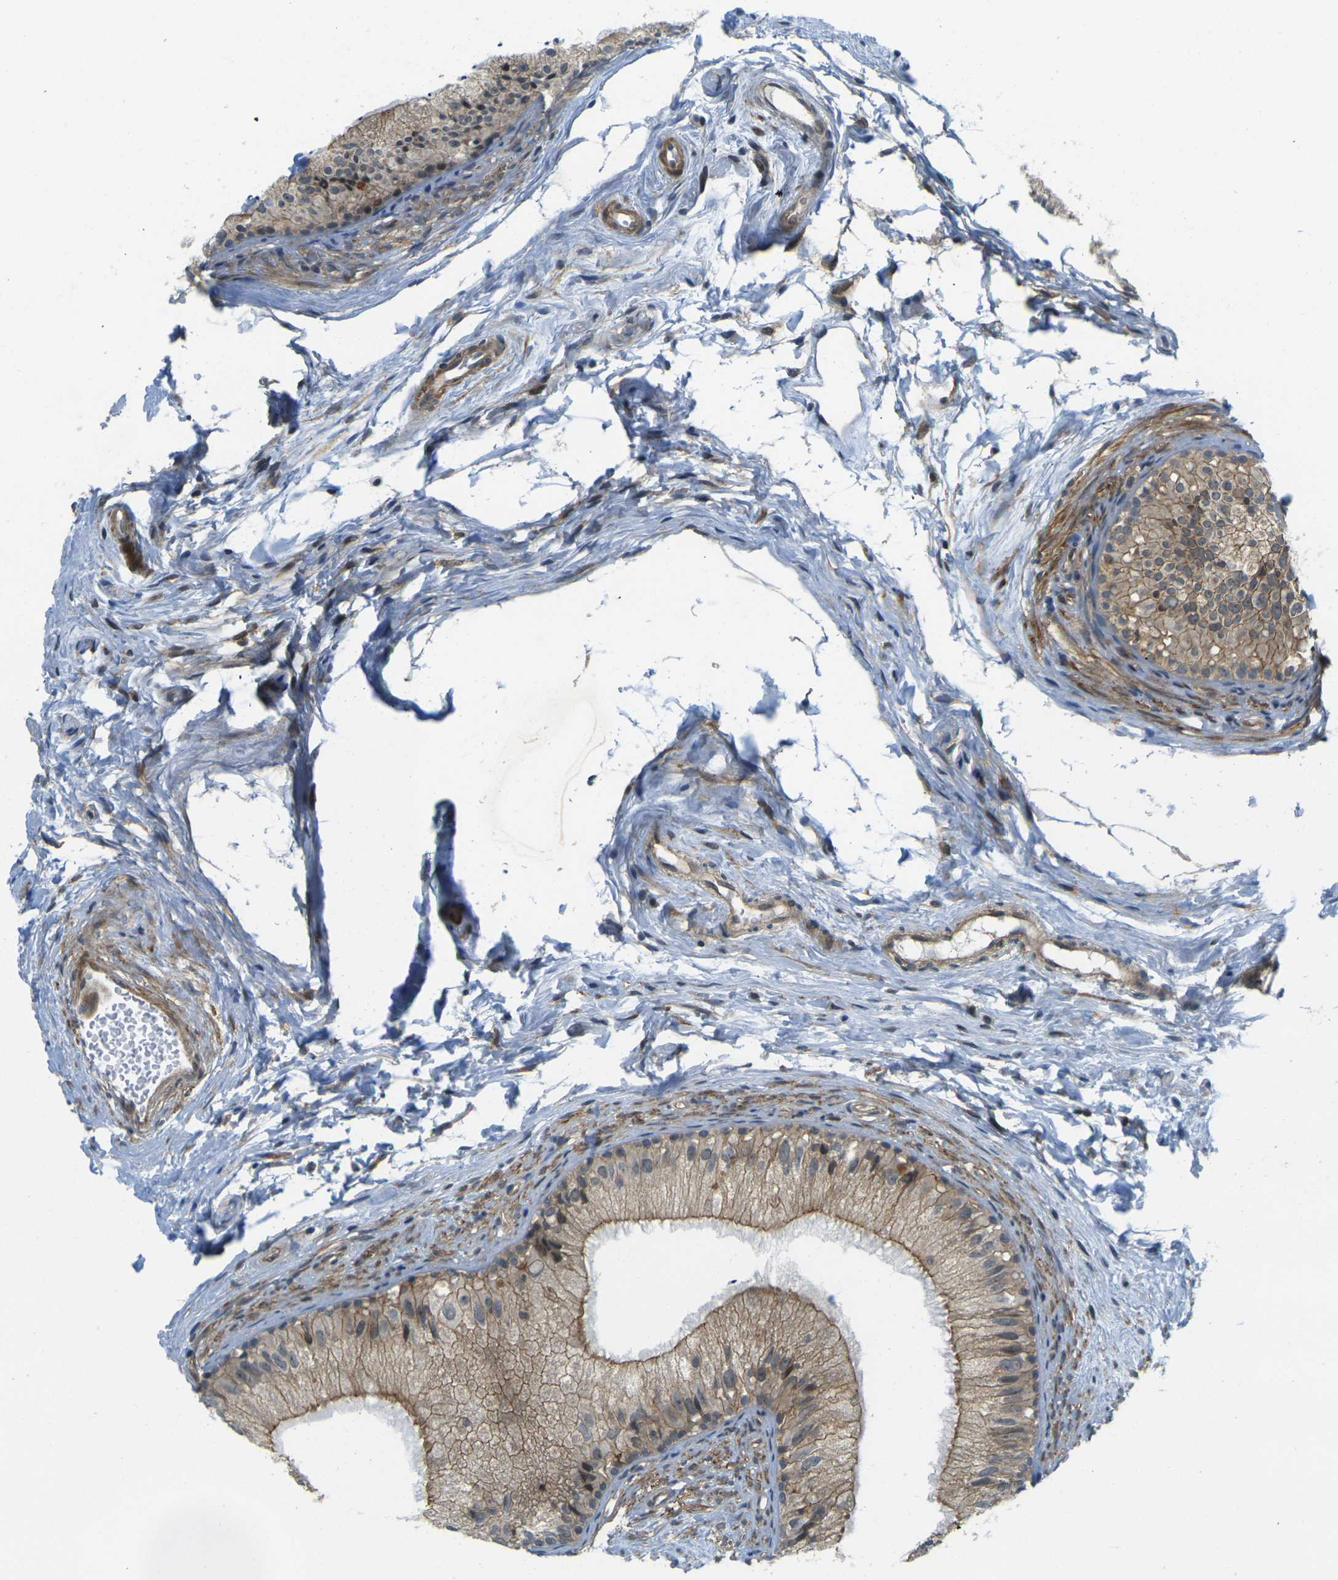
{"staining": {"intensity": "moderate", "quantity": ">75%", "location": "cytoplasmic/membranous,nuclear"}, "tissue": "epididymis", "cell_type": "Glandular cells", "image_type": "normal", "snomed": [{"axis": "morphology", "description": "Normal tissue, NOS"}, {"axis": "topography", "description": "Epididymis"}], "caption": "DAB (3,3'-diaminobenzidine) immunohistochemical staining of benign human epididymis exhibits moderate cytoplasmic/membranous,nuclear protein positivity in approximately >75% of glandular cells. (Stains: DAB (3,3'-diaminobenzidine) in brown, nuclei in blue, Microscopy: brightfield microscopy at high magnification).", "gene": "KCTD10", "patient": {"sex": "male", "age": 56}}